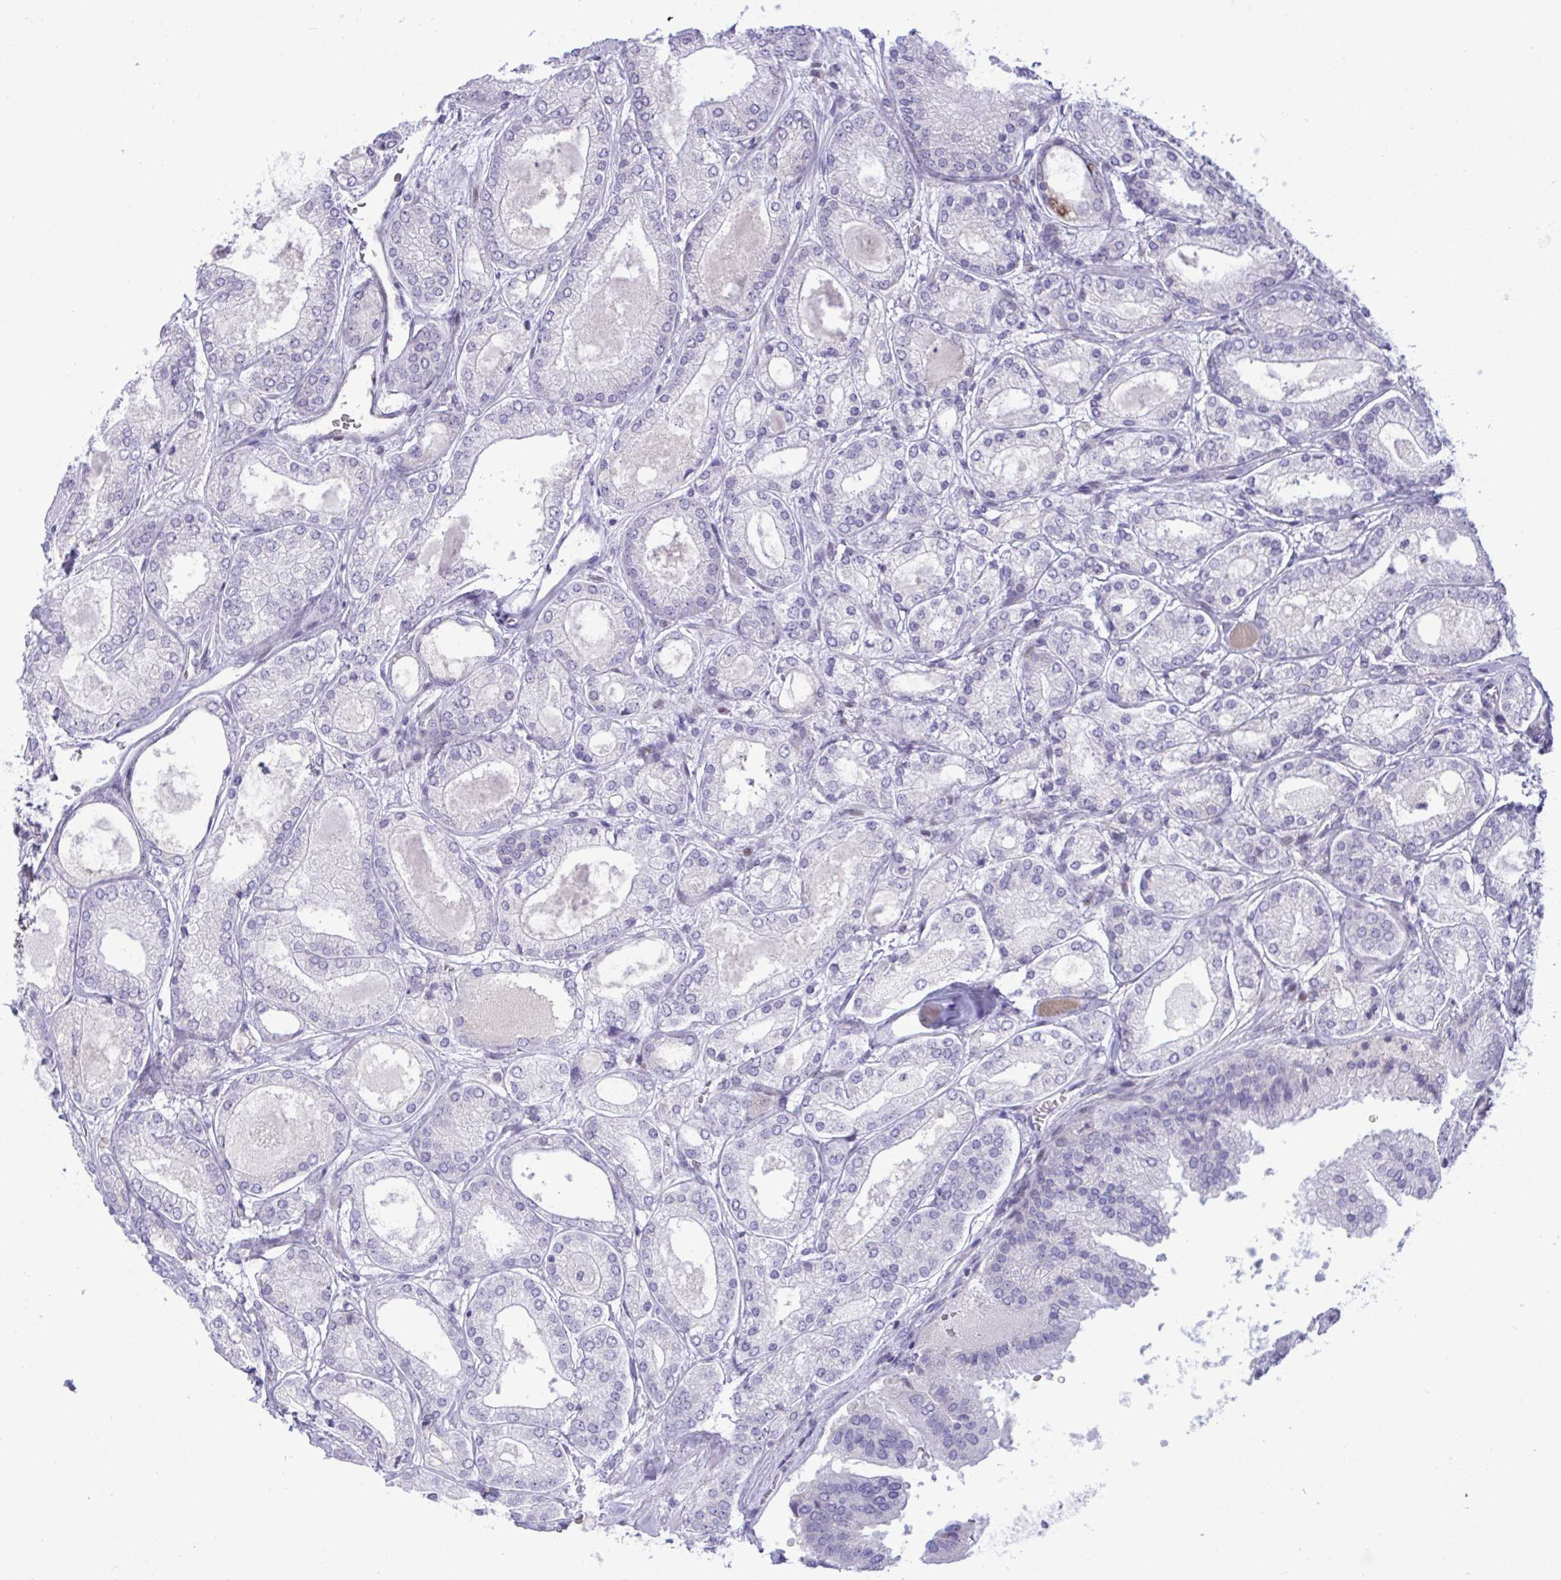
{"staining": {"intensity": "moderate", "quantity": "<25%", "location": "cytoplasmic/membranous"}, "tissue": "prostate cancer", "cell_type": "Tumor cells", "image_type": "cancer", "snomed": [{"axis": "morphology", "description": "Adenocarcinoma, High grade"}, {"axis": "topography", "description": "Prostate"}], "caption": "IHC micrograph of prostate cancer (high-grade adenocarcinoma) stained for a protein (brown), which reveals low levels of moderate cytoplasmic/membranous positivity in approximately <25% of tumor cells.", "gene": "EPOP", "patient": {"sex": "male", "age": 67}}